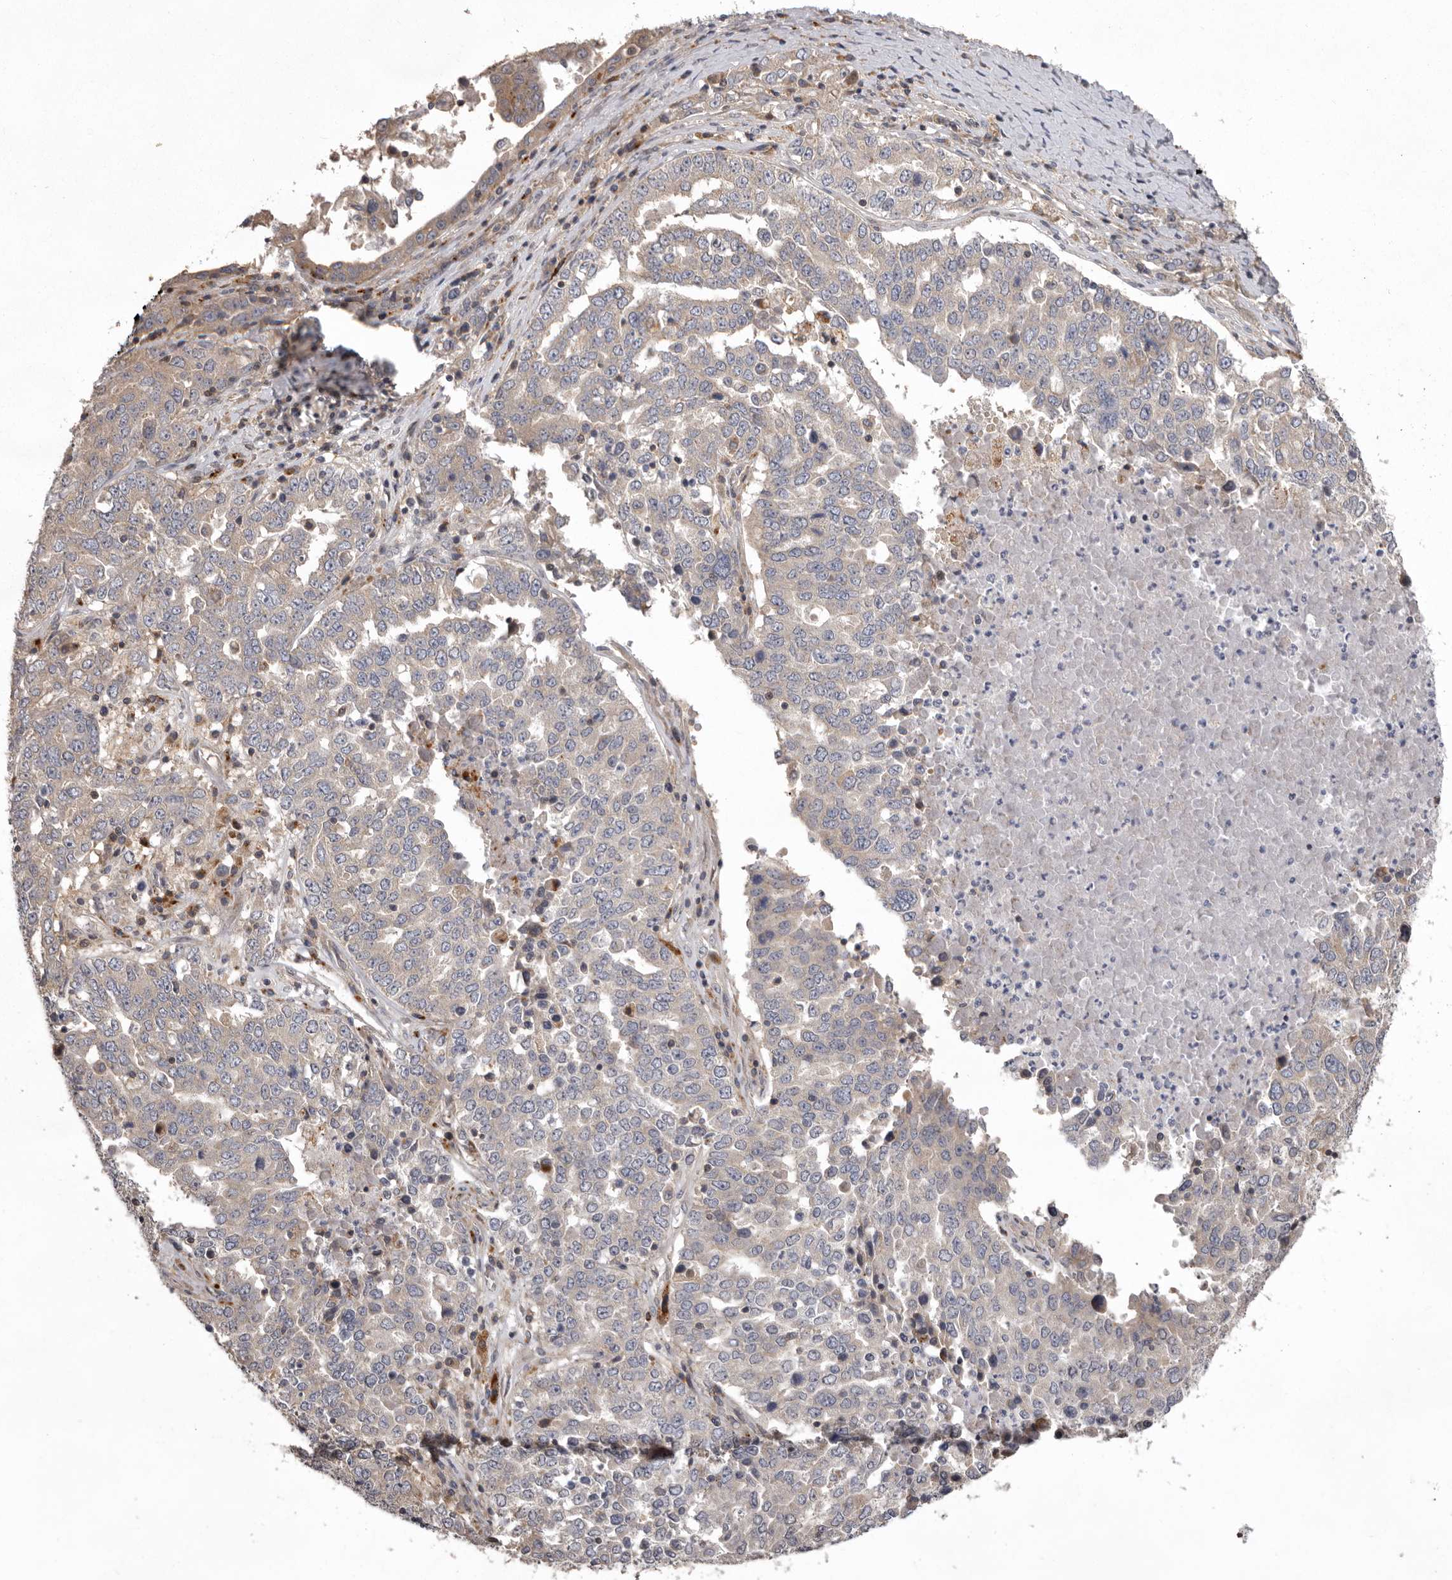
{"staining": {"intensity": "weak", "quantity": "25%-75%", "location": "cytoplasmic/membranous"}, "tissue": "ovarian cancer", "cell_type": "Tumor cells", "image_type": "cancer", "snomed": [{"axis": "morphology", "description": "Carcinoma, endometroid"}, {"axis": "topography", "description": "Ovary"}], "caption": "A brown stain highlights weak cytoplasmic/membranous positivity of a protein in human ovarian cancer (endometroid carcinoma) tumor cells. (DAB (3,3'-diaminobenzidine) = brown stain, brightfield microscopy at high magnification).", "gene": "WDR47", "patient": {"sex": "female", "age": 62}}